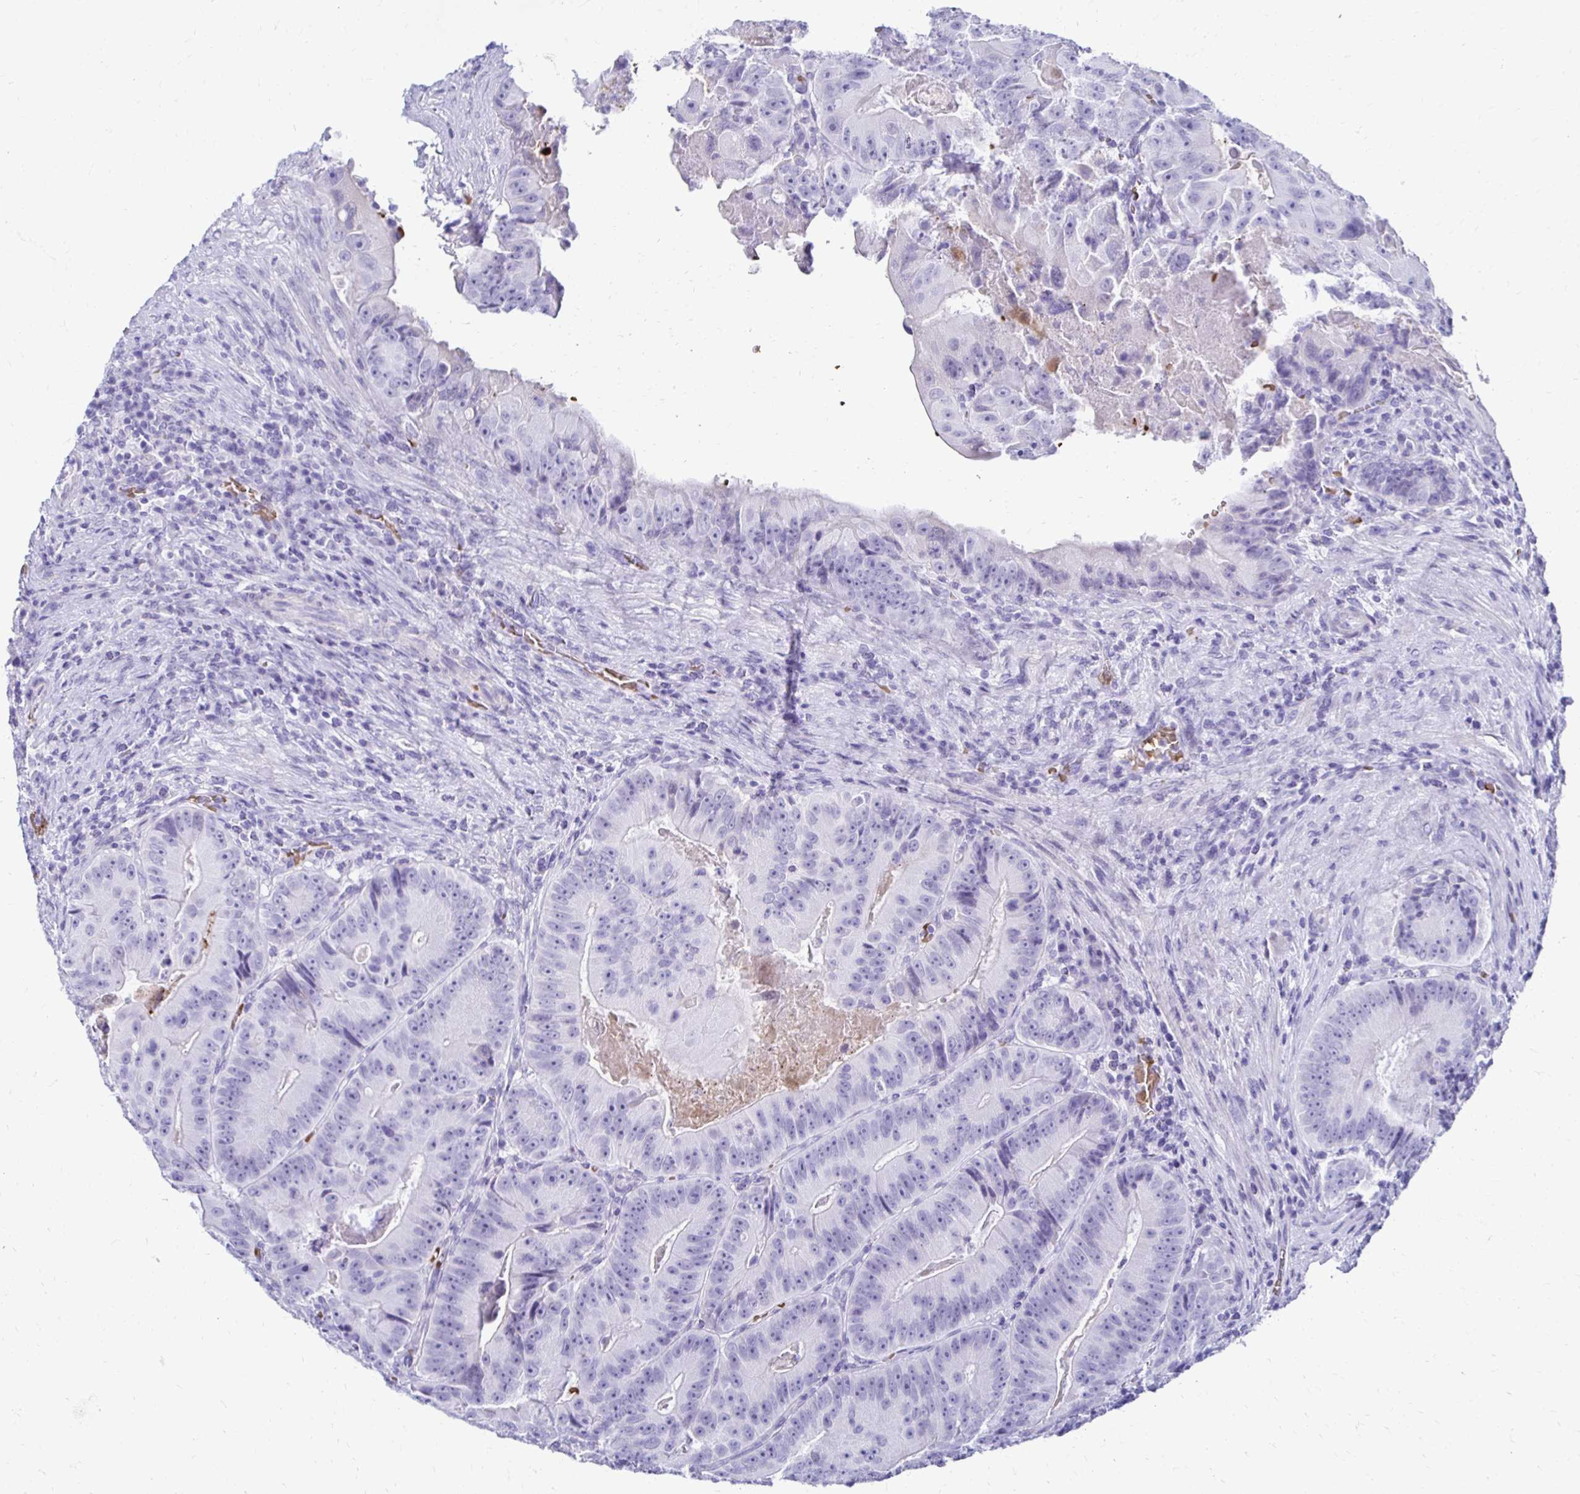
{"staining": {"intensity": "negative", "quantity": "none", "location": "none"}, "tissue": "colorectal cancer", "cell_type": "Tumor cells", "image_type": "cancer", "snomed": [{"axis": "morphology", "description": "Adenocarcinoma, NOS"}, {"axis": "topography", "description": "Colon"}], "caption": "The micrograph shows no staining of tumor cells in colorectal cancer (adenocarcinoma).", "gene": "RHBDL3", "patient": {"sex": "female", "age": 86}}